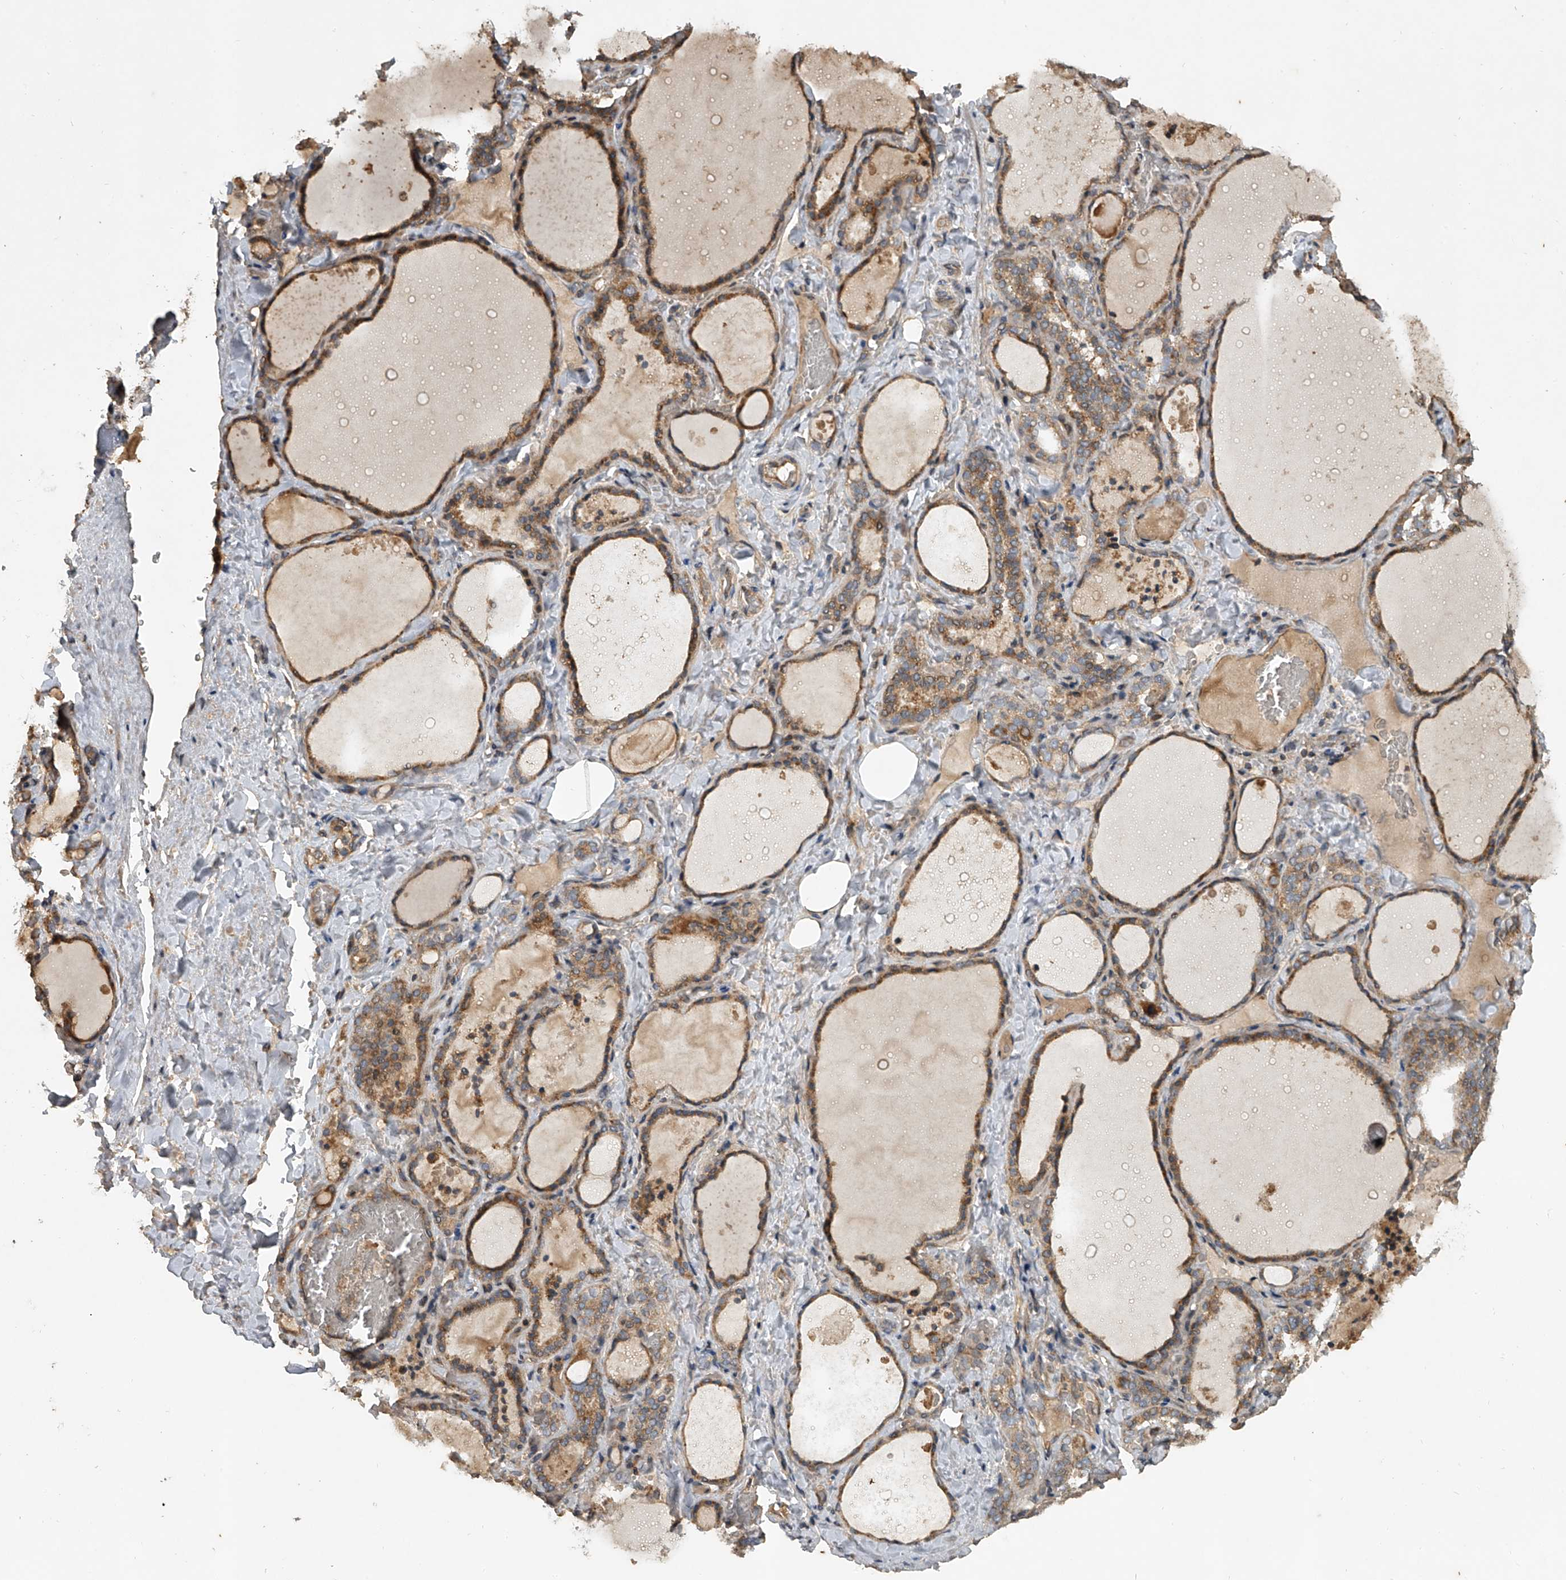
{"staining": {"intensity": "moderate", "quantity": ">75%", "location": "cytoplasmic/membranous"}, "tissue": "thyroid gland", "cell_type": "Glandular cells", "image_type": "normal", "snomed": [{"axis": "morphology", "description": "Normal tissue, NOS"}, {"axis": "topography", "description": "Thyroid gland"}], "caption": "Brown immunohistochemical staining in benign human thyroid gland demonstrates moderate cytoplasmic/membranous expression in about >75% of glandular cells.", "gene": "NFS1", "patient": {"sex": "female", "age": 22}}